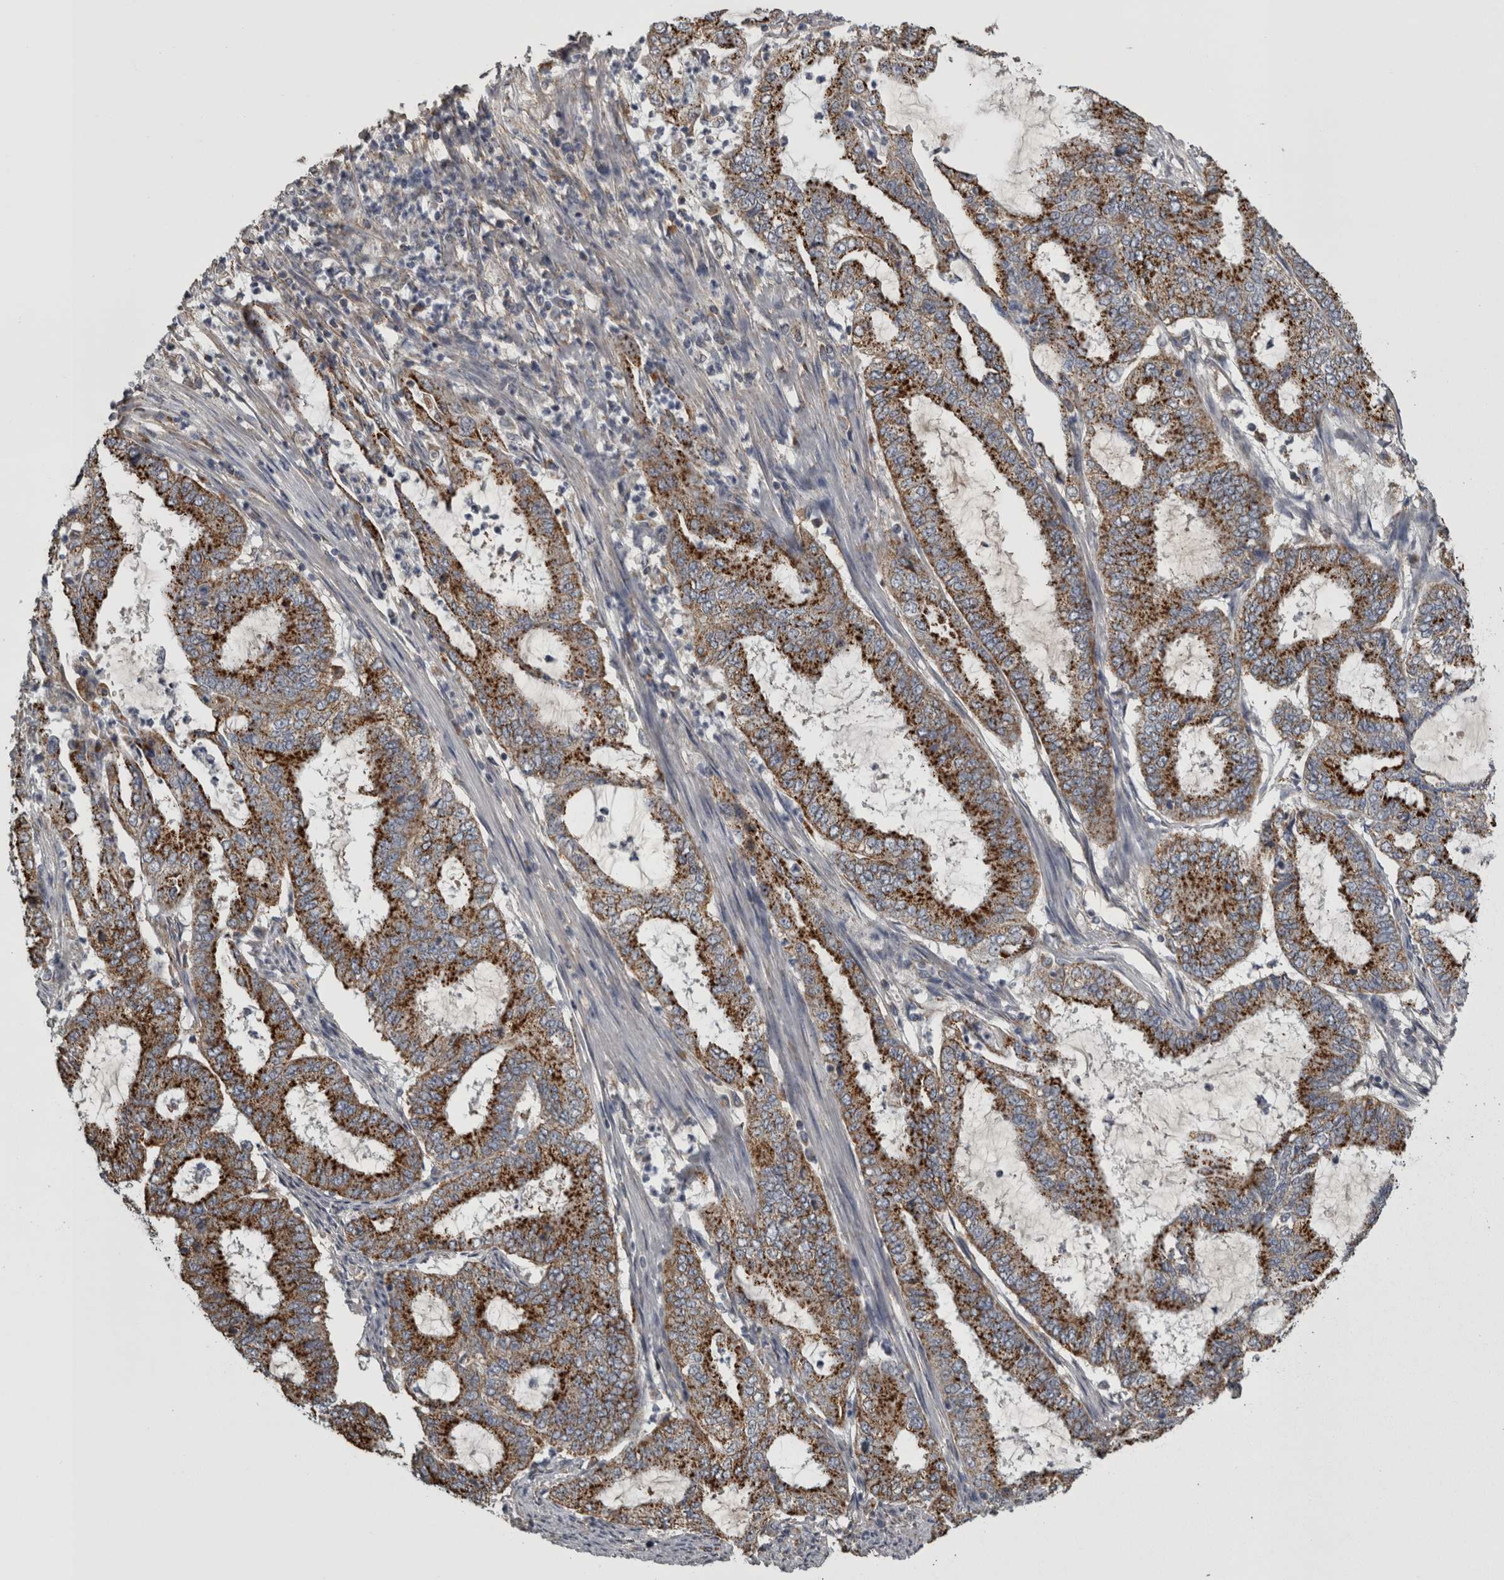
{"staining": {"intensity": "strong", "quantity": ">75%", "location": "cytoplasmic/membranous"}, "tissue": "endometrial cancer", "cell_type": "Tumor cells", "image_type": "cancer", "snomed": [{"axis": "morphology", "description": "Adenocarcinoma, NOS"}, {"axis": "topography", "description": "Endometrium"}], "caption": "Endometrial cancer (adenocarcinoma) stained with immunohistochemistry shows strong cytoplasmic/membranous expression in approximately >75% of tumor cells. Using DAB (brown) and hematoxylin (blue) stains, captured at high magnification using brightfield microscopy.", "gene": "FRK", "patient": {"sex": "female", "age": 51}}